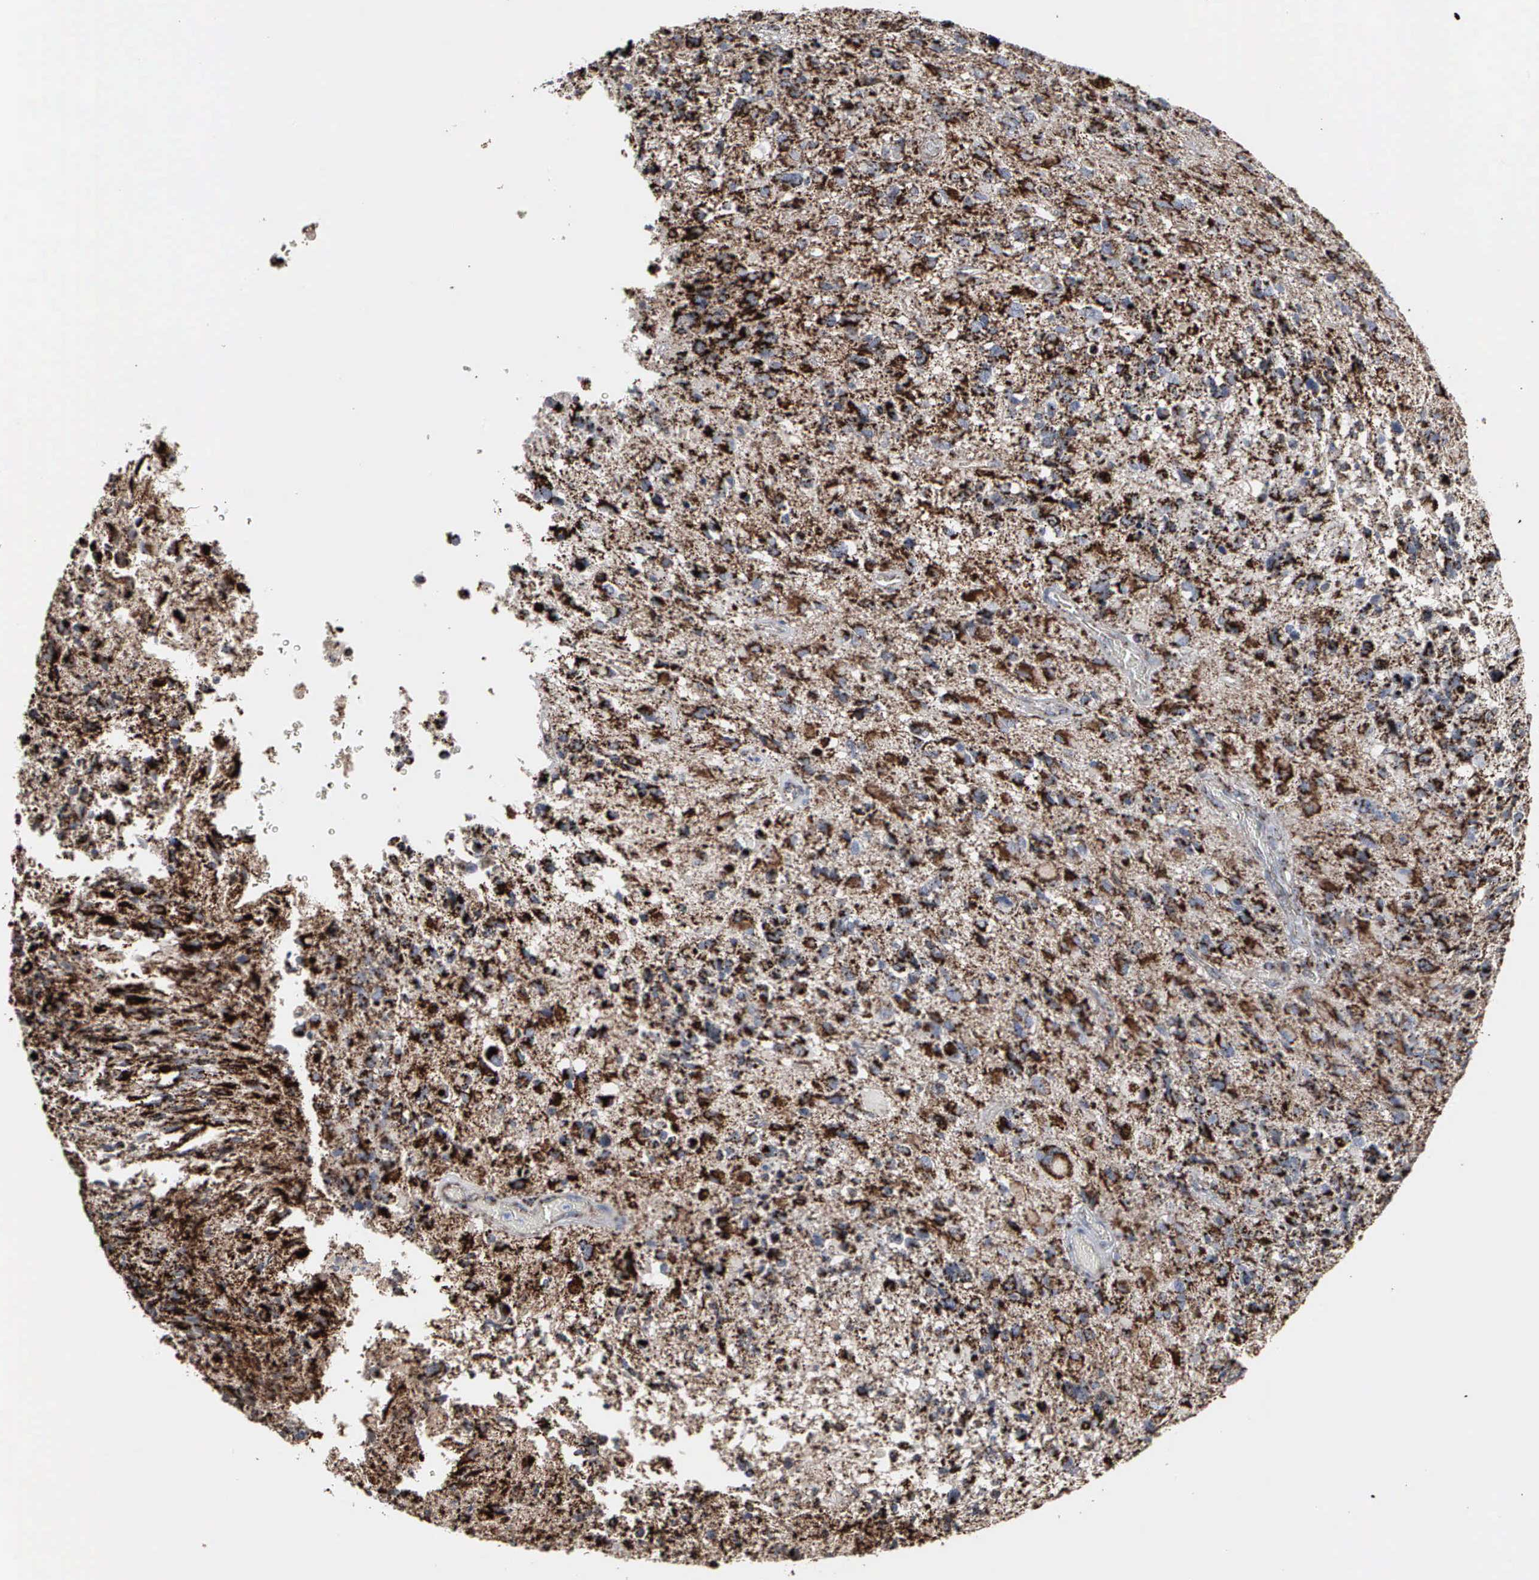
{"staining": {"intensity": "strong", "quantity": ">75%", "location": "cytoplasmic/membranous"}, "tissue": "glioma", "cell_type": "Tumor cells", "image_type": "cancer", "snomed": [{"axis": "morphology", "description": "Glioma, malignant, High grade"}, {"axis": "topography", "description": "Brain"}], "caption": "Immunohistochemistry (IHC) of high-grade glioma (malignant) reveals high levels of strong cytoplasmic/membranous expression in about >75% of tumor cells. (Stains: DAB (3,3'-diaminobenzidine) in brown, nuclei in blue, Microscopy: brightfield microscopy at high magnification).", "gene": "HSPA9", "patient": {"sex": "male", "age": 69}}